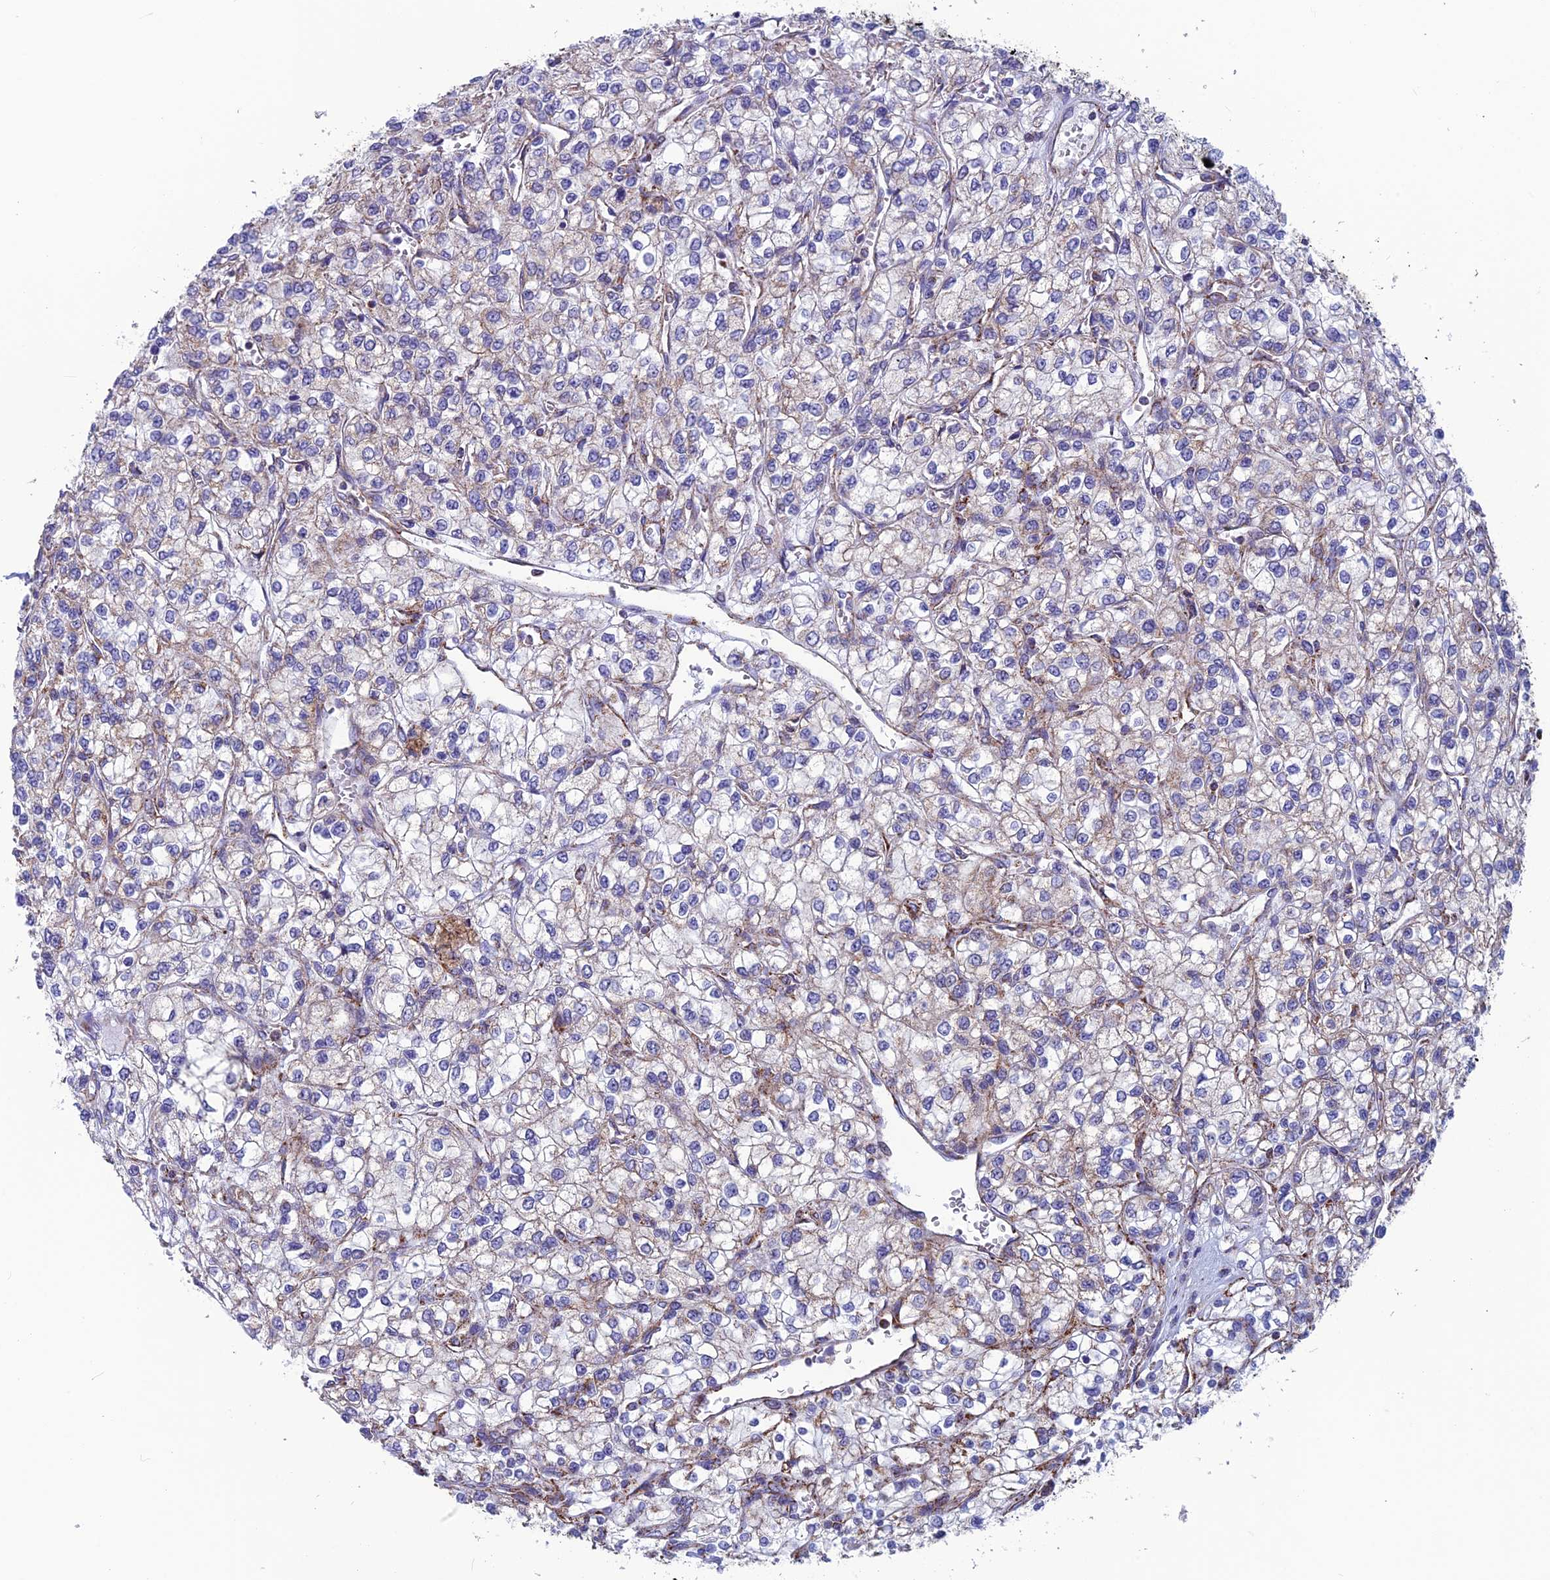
{"staining": {"intensity": "moderate", "quantity": "<25%", "location": "cytoplasmic/membranous"}, "tissue": "renal cancer", "cell_type": "Tumor cells", "image_type": "cancer", "snomed": [{"axis": "morphology", "description": "Adenocarcinoma, NOS"}, {"axis": "topography", "description": "Kidney"}], "caption": "A high-resolution photomicrograph shows immunohistochemistry (IHC) staining of adenocarcinoma (renal), which displays moderate cytoplasmic/membranous expression in approximately <25% of tumor cells. Nuclei are stained in blue.", "gene": "MRPS18B", "patient": {"sex": "male", "age": 80}}